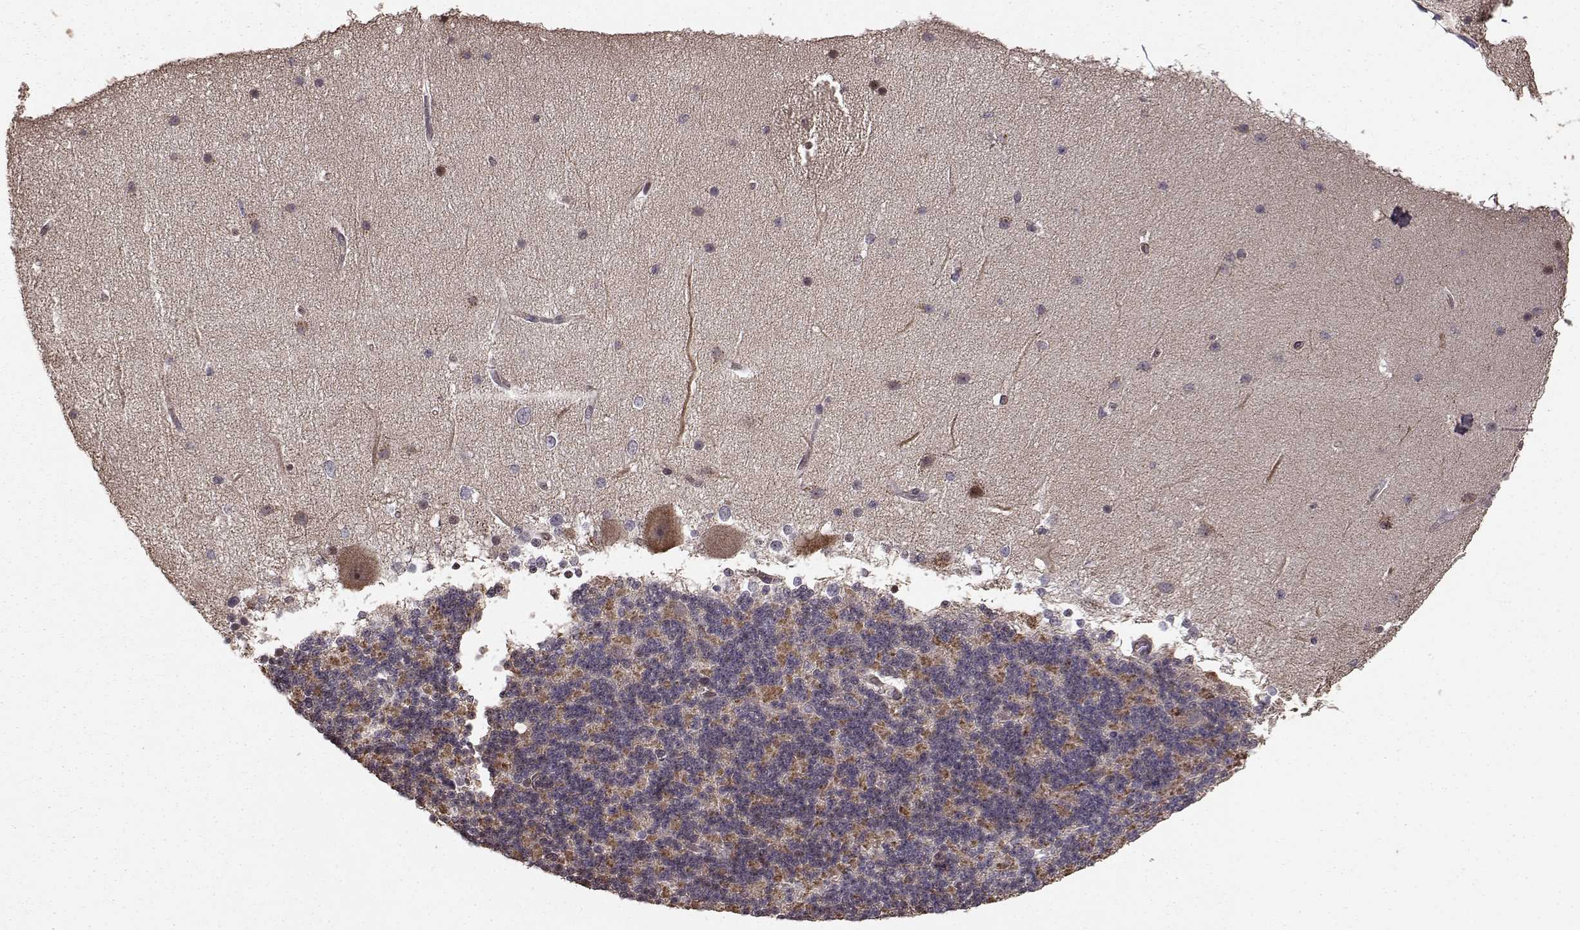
{"staining": {"intensity": "moderate", "quantity": "<25%", "location": "cytoplasmic/membranous"}, "tissue": "cerebellum", "cell_type": "Cells in granular layer", "image_type": "normal", "snomed": [{"axis": "morphology", "description": "Normal tissue, NOS"}, {"axis": "topography", "description": "Cerebellum"}], "caption": "Moderate cytoplasmic/membranous positivity for a protein is seen in approximately <25% of cells in granular layer of normal cerebellum using immunohistochemistry (IHC).", "gene": "BACH2", "patient": {"sex": "female", "age": 19}}